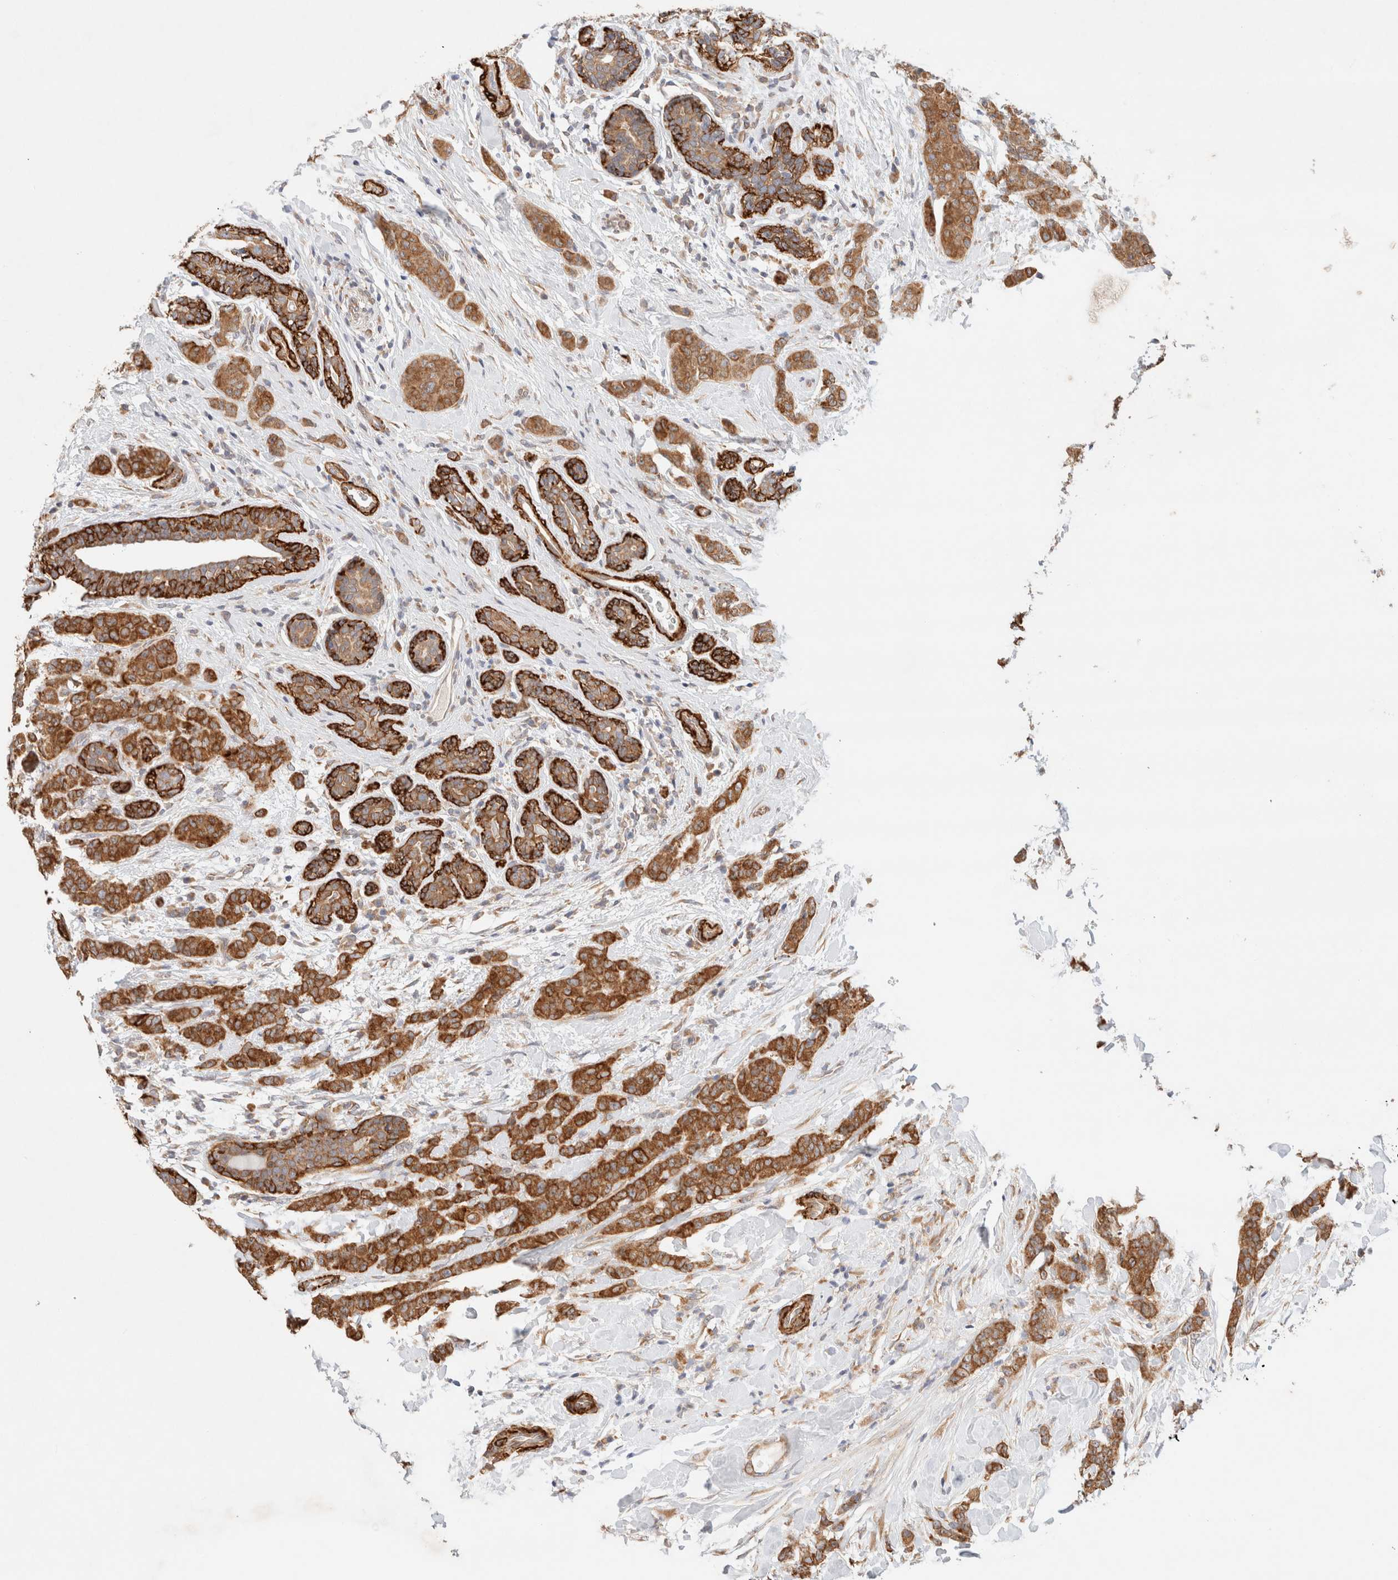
{"staining": {"intensity": "strong", "quantity": ">75%", "location": "cytoplasmic/membranous"}, "tissue": "breast cancer", "cell_type": "Tumor cells", "image_type": "cancer", "snomed": [{"axis": "morphology", "description": "Normal tissue, NOS"}, {"axis": "morphology", "description": "Duct carcinoma"}, {"axis": "topography", "description": "Breast"}], "caption": "This micrograph reveals IHC staining of breast invasive ductal carcinoma, with high strong cytoplasmic/membranous staining in about >75% of tumor cells.", "gene": "RRP15", "patient": {"sex": "female", "age": 40}}